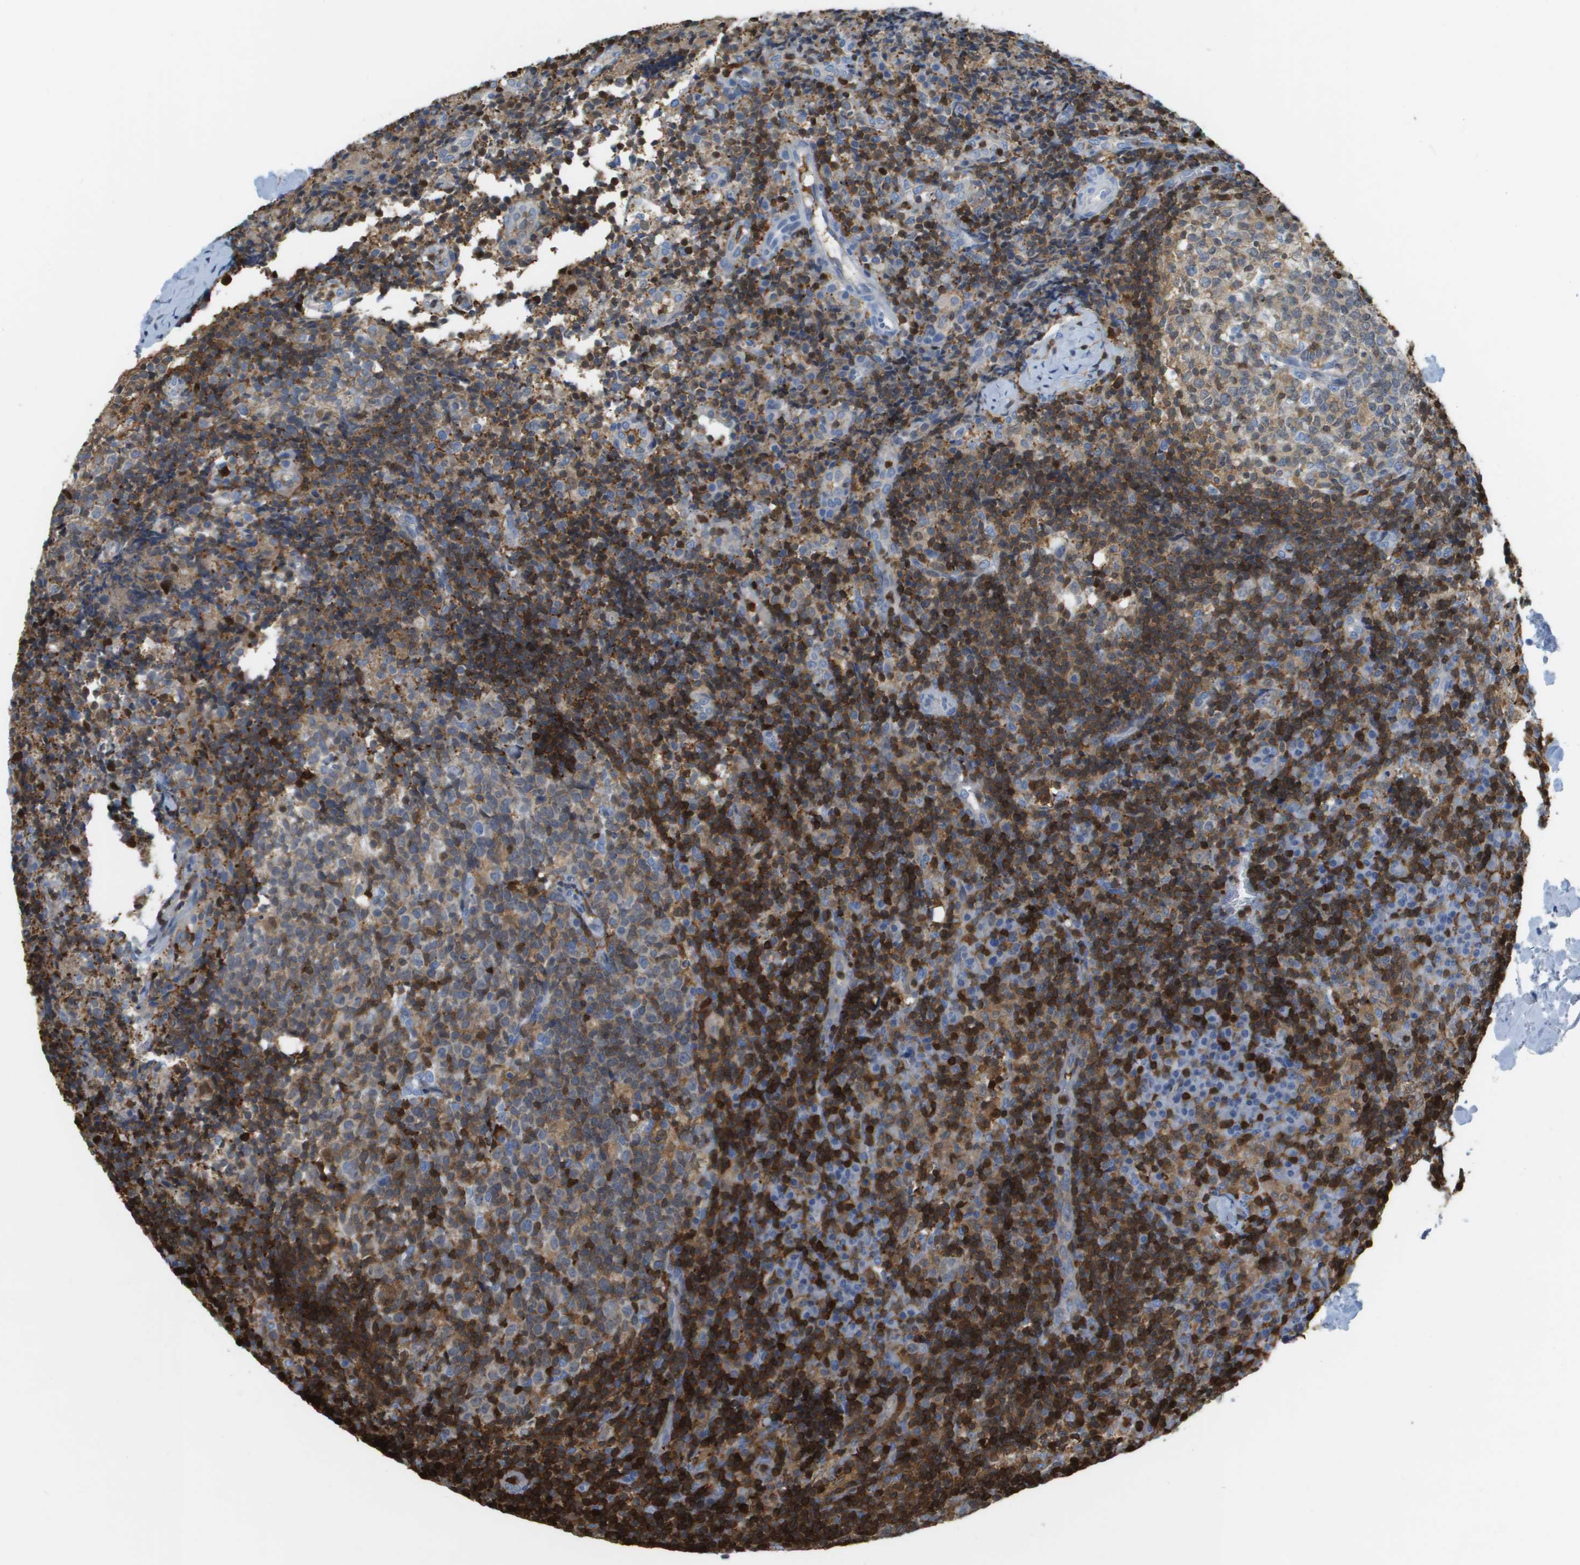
{"staining": {"intensity": "moderate", "quantity": ">75%", "location": "cytoplasmic/membranous"}, "tissue": "lymph node", "cell_type": "Germinal center cells", "image_type": "normal", "snomed": [{"axis": "morphology", "description": "Normal tissue, NOS"}, {"axis": "morphology", "description": "Inflammation, NOS"}, {"axis": "topography", "description": "Lymph node"}], "caption": "Benign lymph node shows moderate cytoplasmic/membranous positivity in approximately >75% of germinal center cells, visualized by immunohistochemistry.", "gene": "DOCK5", "patient": {"sex": "male", "age": 55}}